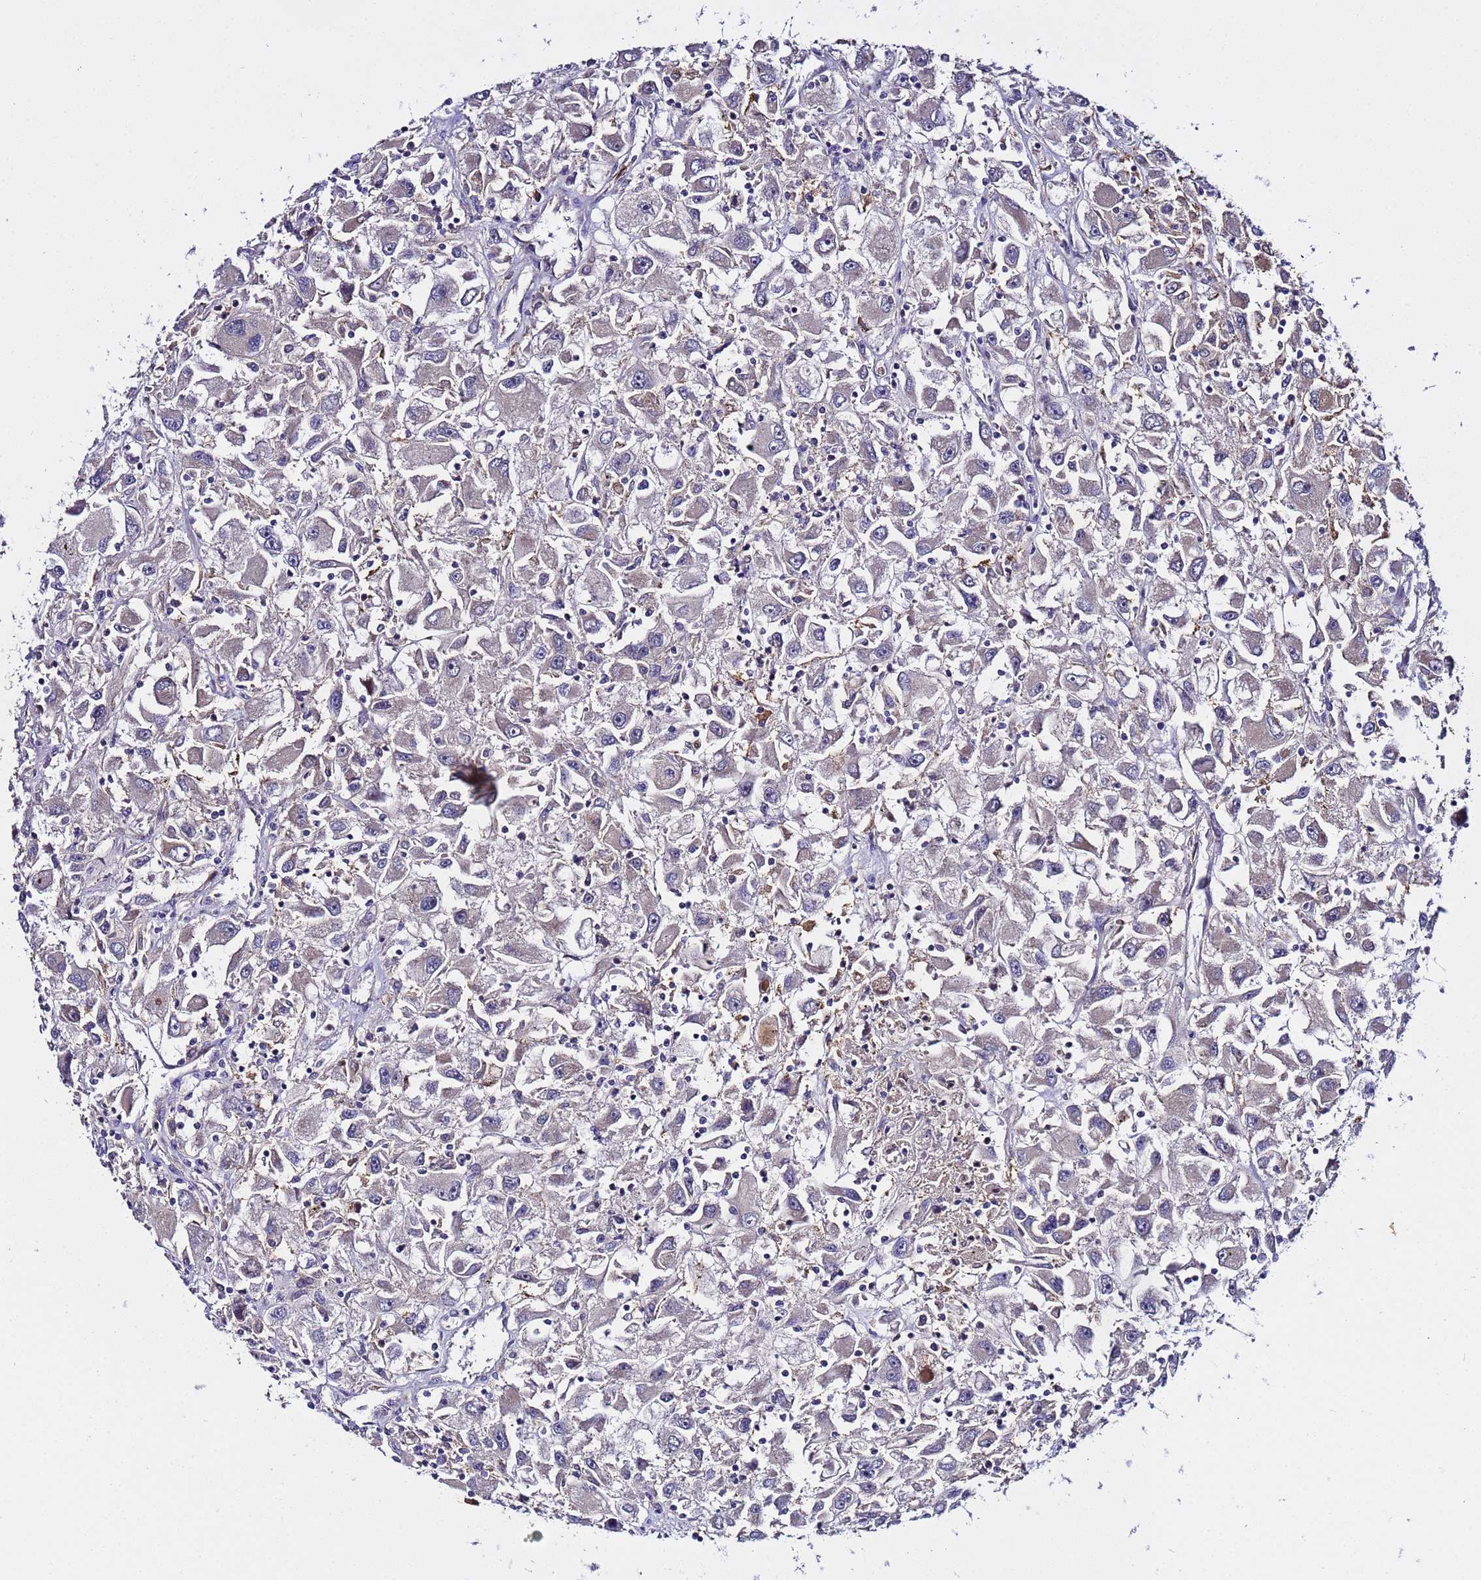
{"staining": {"intensity": "weak", "quantity": "<25%", "location": "cytoplasmic/membranous"}, "tissue": "renal cancer", "cell_type": "Tumor cells", "image_type": "cancer", "snomed": [{"axis": "morphology", "description": "Adenocarcinoma, NOS"}, {"axis": "topography", "description": "Kidney"}], "caption": "The photomicrograph demonstrates no significant positivity in tumor cells of renal cancer (adenocarcinoma). The staining was performed using DAB to visualize the protein expression in brown, while the nuclei were stained in blue with hematoxylin (Magnification: 20x).", "gene": "PLXDC2", "patient": {"sex": "female", "age": 52}}